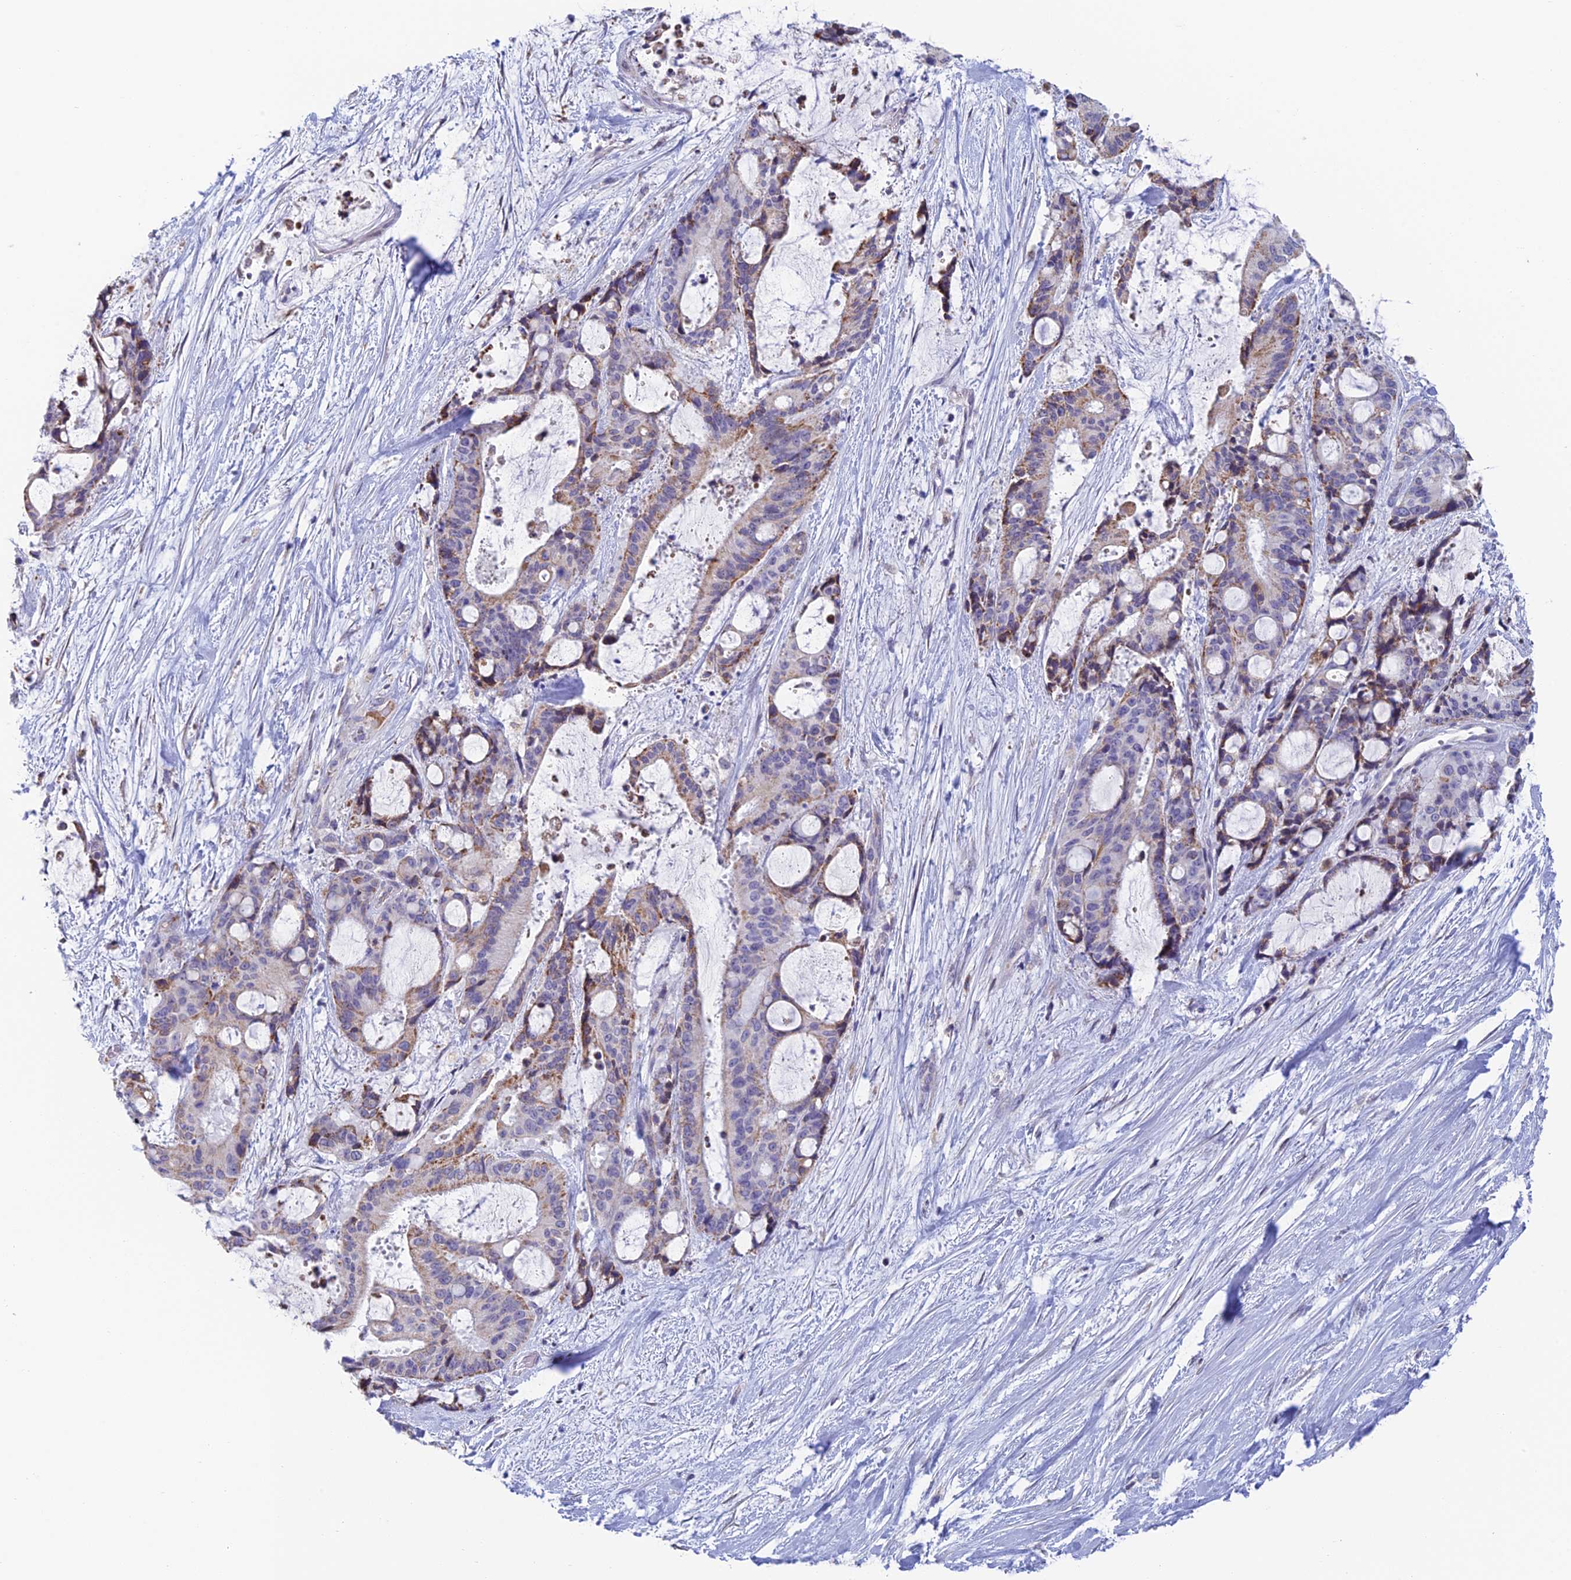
{"staining": {"intensity": "moderate", "quantity": "<25%", "location": "cytoplasmic/membranous"}, "tissue": "liver cancer", "cell_type": "Tumor cells", "image_type": "cancer", "snomed": [{"axis": "morphology", "description": "Normal tissue, NOS"}, {"axis": "morphology", "description": "Cholangiocarcinoma"}, {"axis": "topography", "description": "Liver"}, {"axis": "topography", "description": "Peripheral nerve tissue"}], "caption": "An immunohistochemistry (IHC) photomicrograph of neoplastic tissue is shown. Protein staining in brown shows moderate cytoplasmic/membranous positivity in liver cancer within tumor cells.", "gene": "REXO5", "patient": {"sex": "female", "age": 73}}